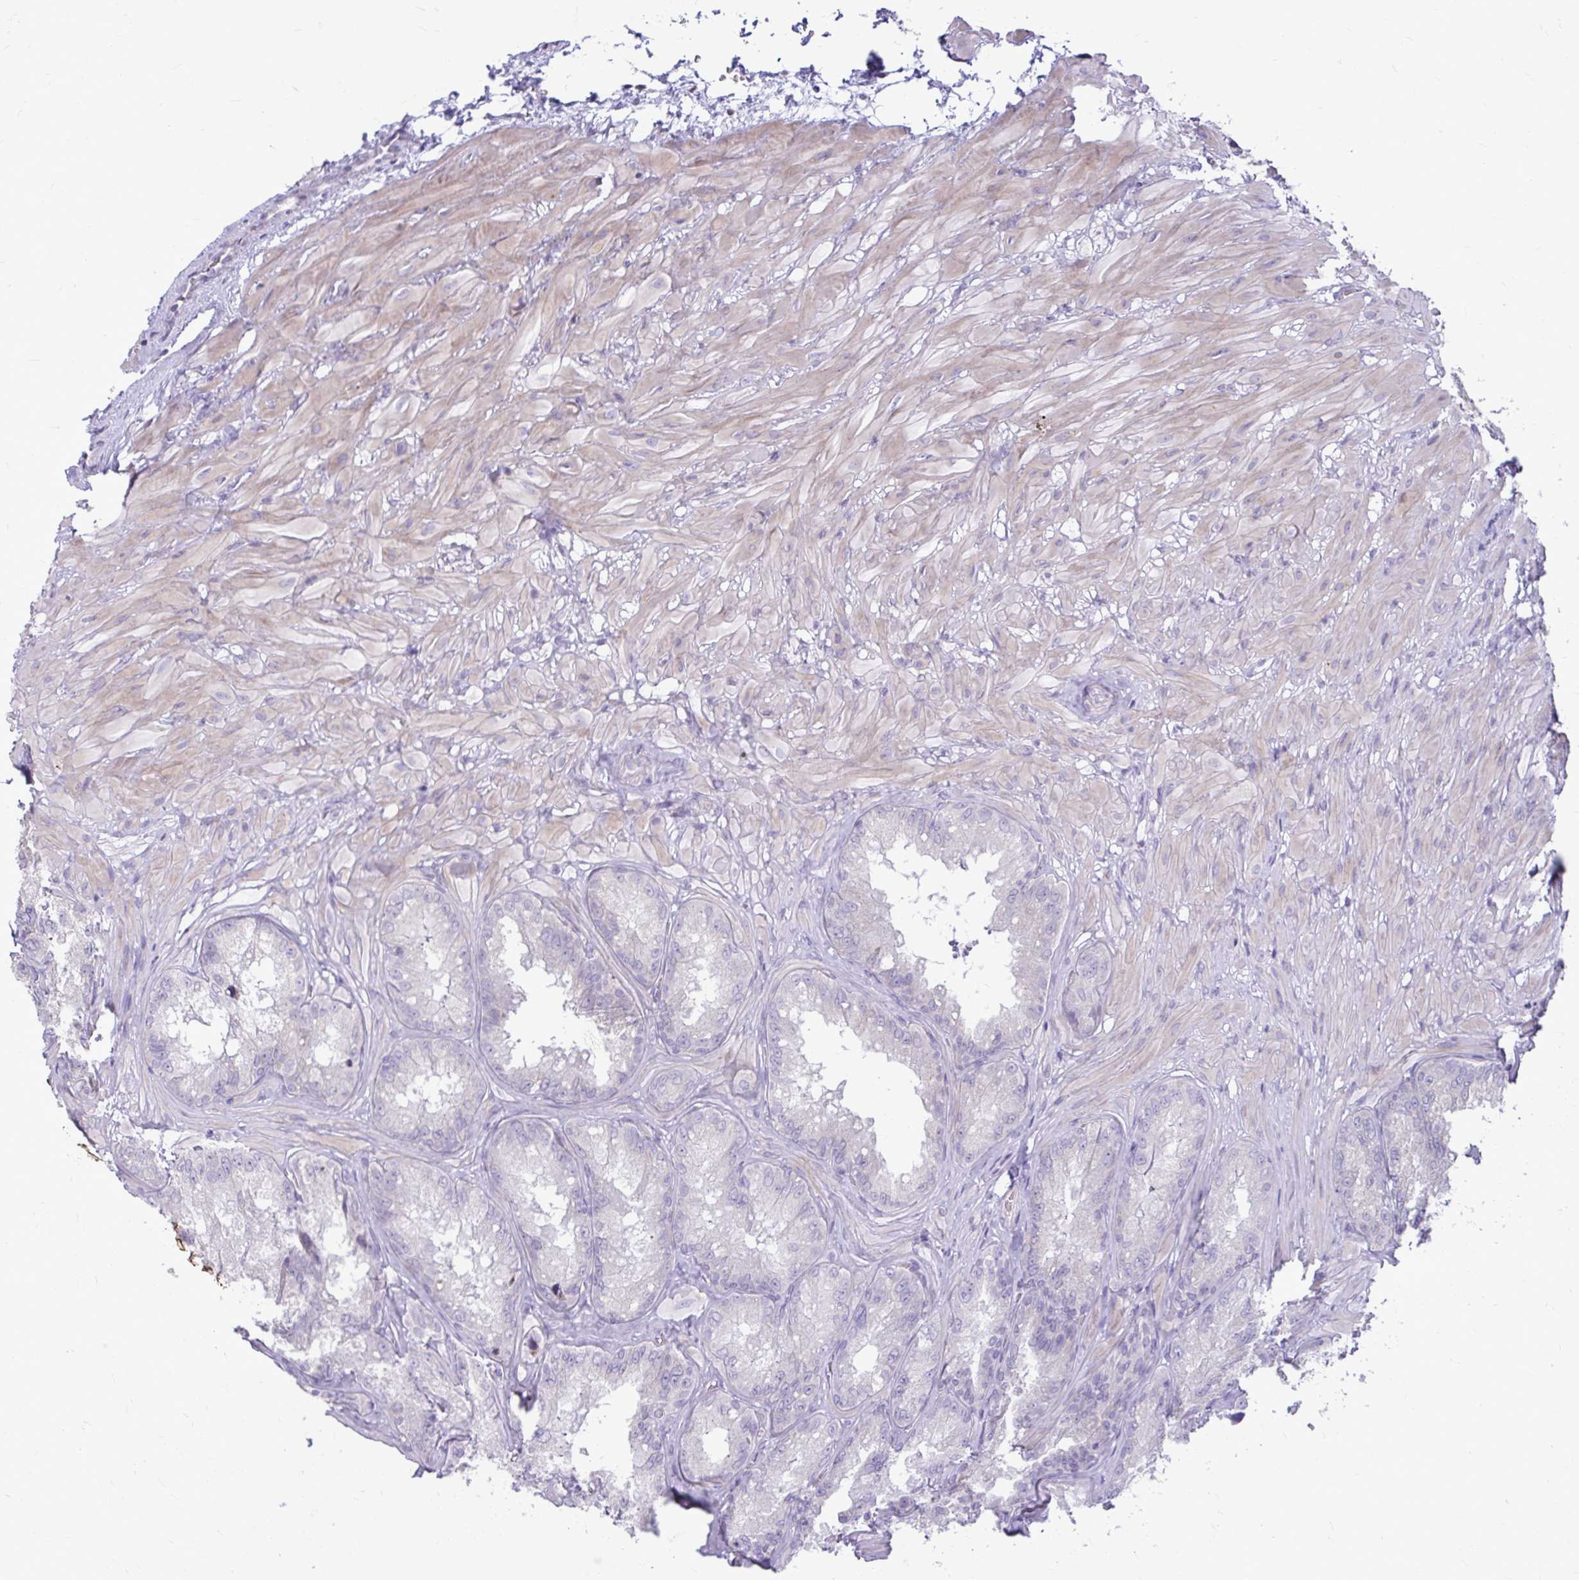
{"staining": {"intensity": "negative", "quantity": "none", "location": "none"}, "tissue": "seminal vesicle", "cell_type": "Glandular cells", "image_type": "normal", "snomed": [{"axis": "morphology", "description": "Normal tissue, NOS"}, {"axis": "topography", "description": "Seminal veicle"}], "caption": "A high-resolution micrograph shows immunohistochemistry (IHC) staining of unremarkable seminal vesicle, which demonstrates no significant staining in glandular cells.", "gene": "MSMO1", "patient": {"sex": "male", "age": 47}}